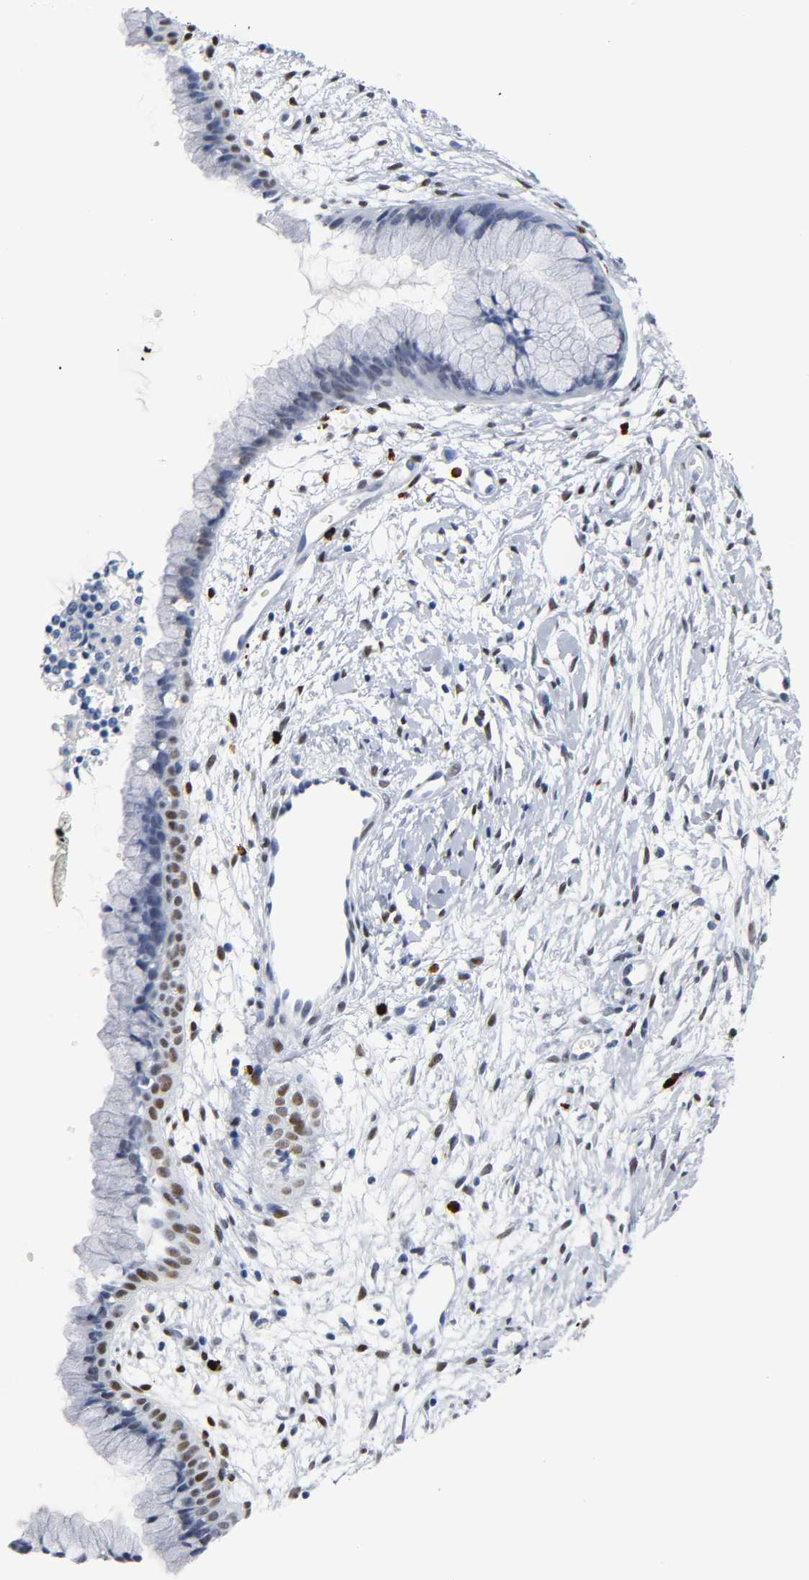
{"staining": {"intensity": "moderate", "quantity": "25%-75%", "location": "nuclear"}, "tissue": "cervix", "cell_type": "Glandular cells", "image_type": "normal", "snomed": [{"axis": "morphology", "description": "Normal tissue, NOS"}, {"axis": "topography", "description": "Cervix"}], "caption": "IHC (DAB (3,3'-diaminobenzidine)) staining of benign human cervix displays moderate nuclear protein positivity in about 25%-75% of glandular cells.", "gene": "NAB2", "patient": {"sex": "female", "age": 39}}